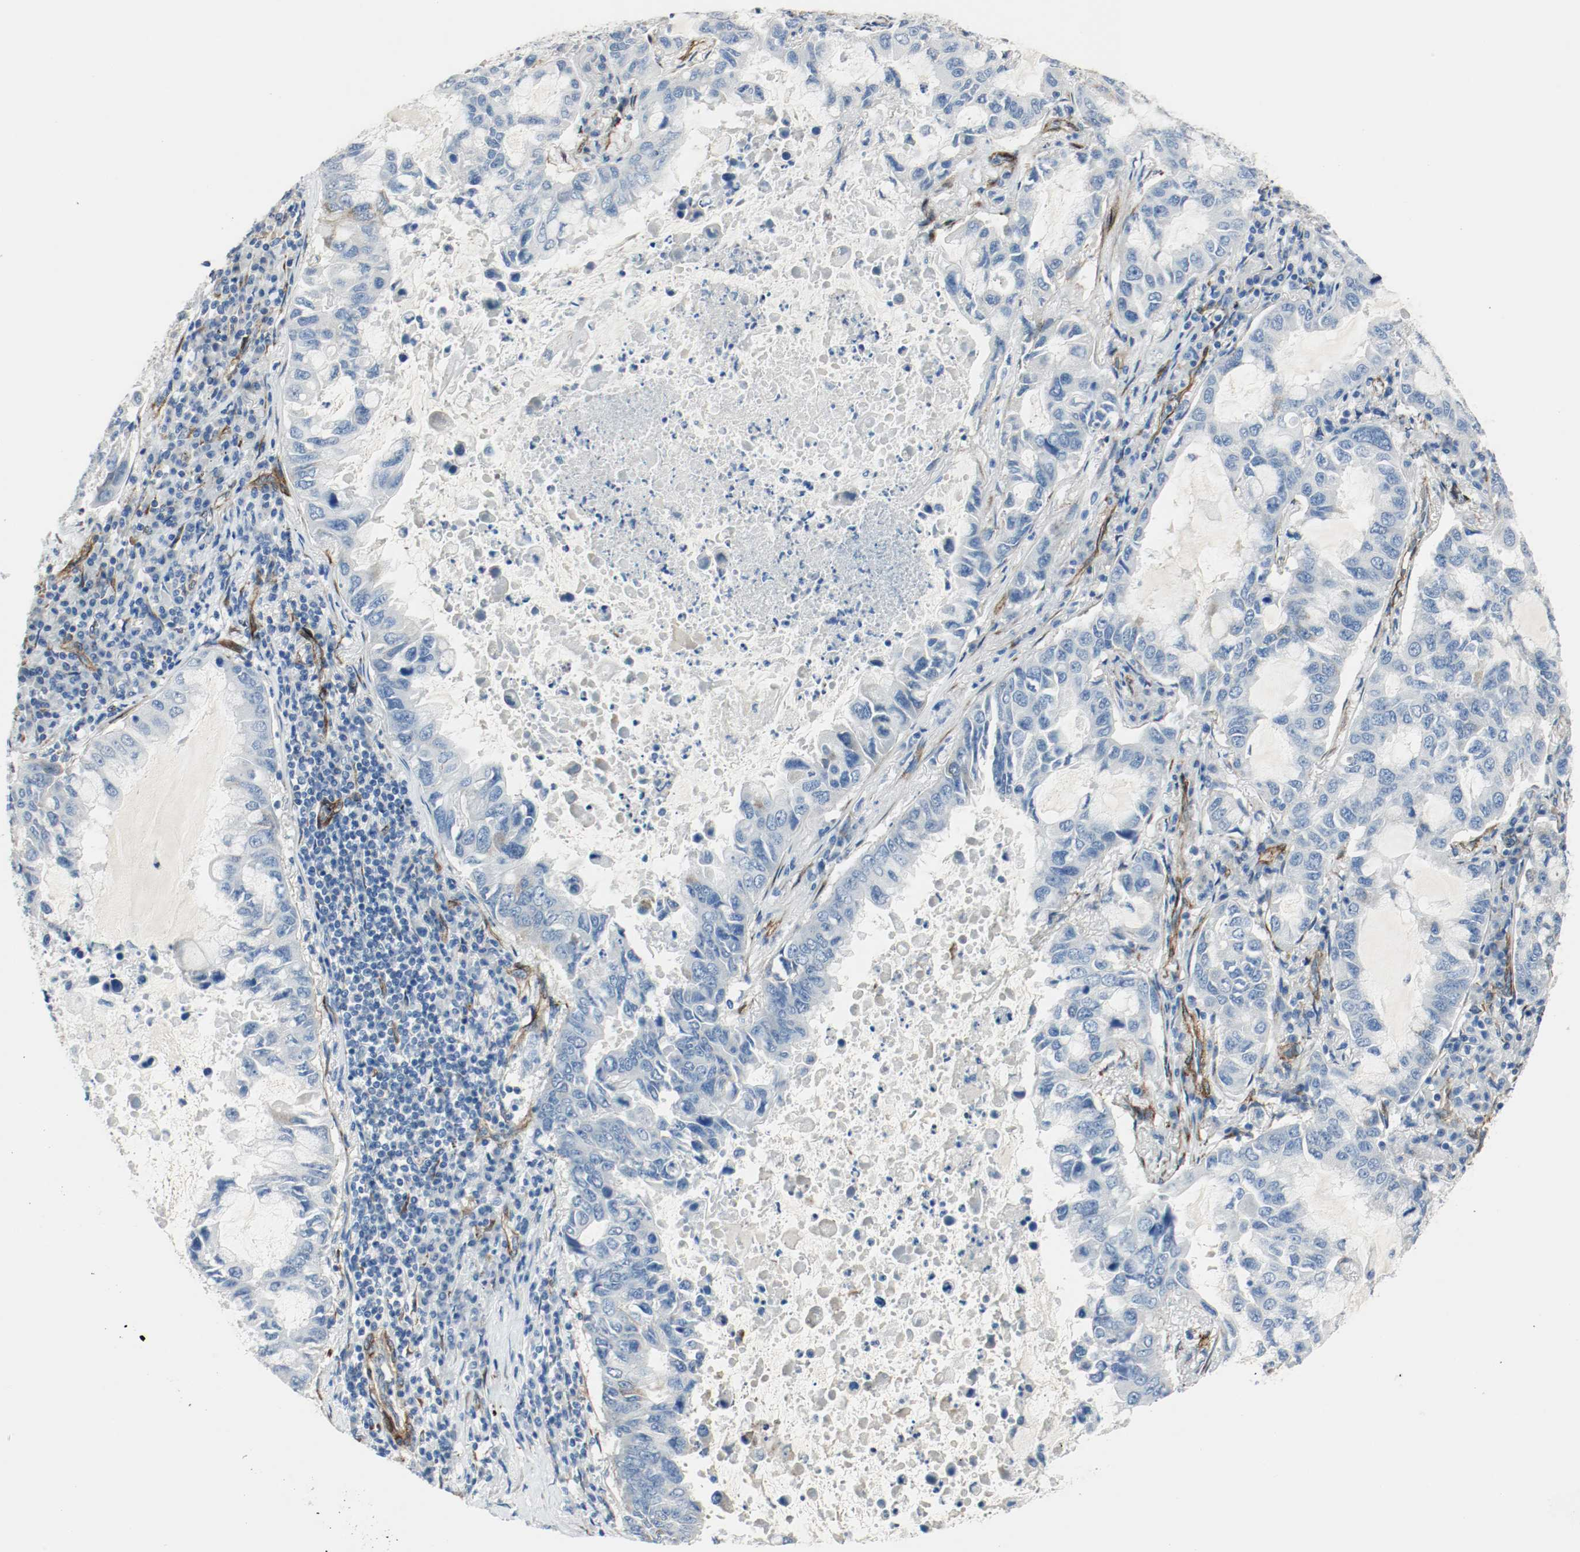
{"staining": {"intensity": "negative", "quantity": "none", "location": "none"}, "tissue": "lung cancer", "cell_type": "Tumor cells", "image_type": "cancer", "snomed": [{"axis": "morphology", "description": "Adenocarcinoma, NOS"}, {"axis": "topography", "description": "Lung"}], "caption": "DAB (3,3'-diaminobenzidine) immunohistochemical staining of lung cancer (adenocarcinoma) reveals no significant positivity in tumor cells.", "gene": "LAMB1", "patient": {"sex": "male", "age": 64}}